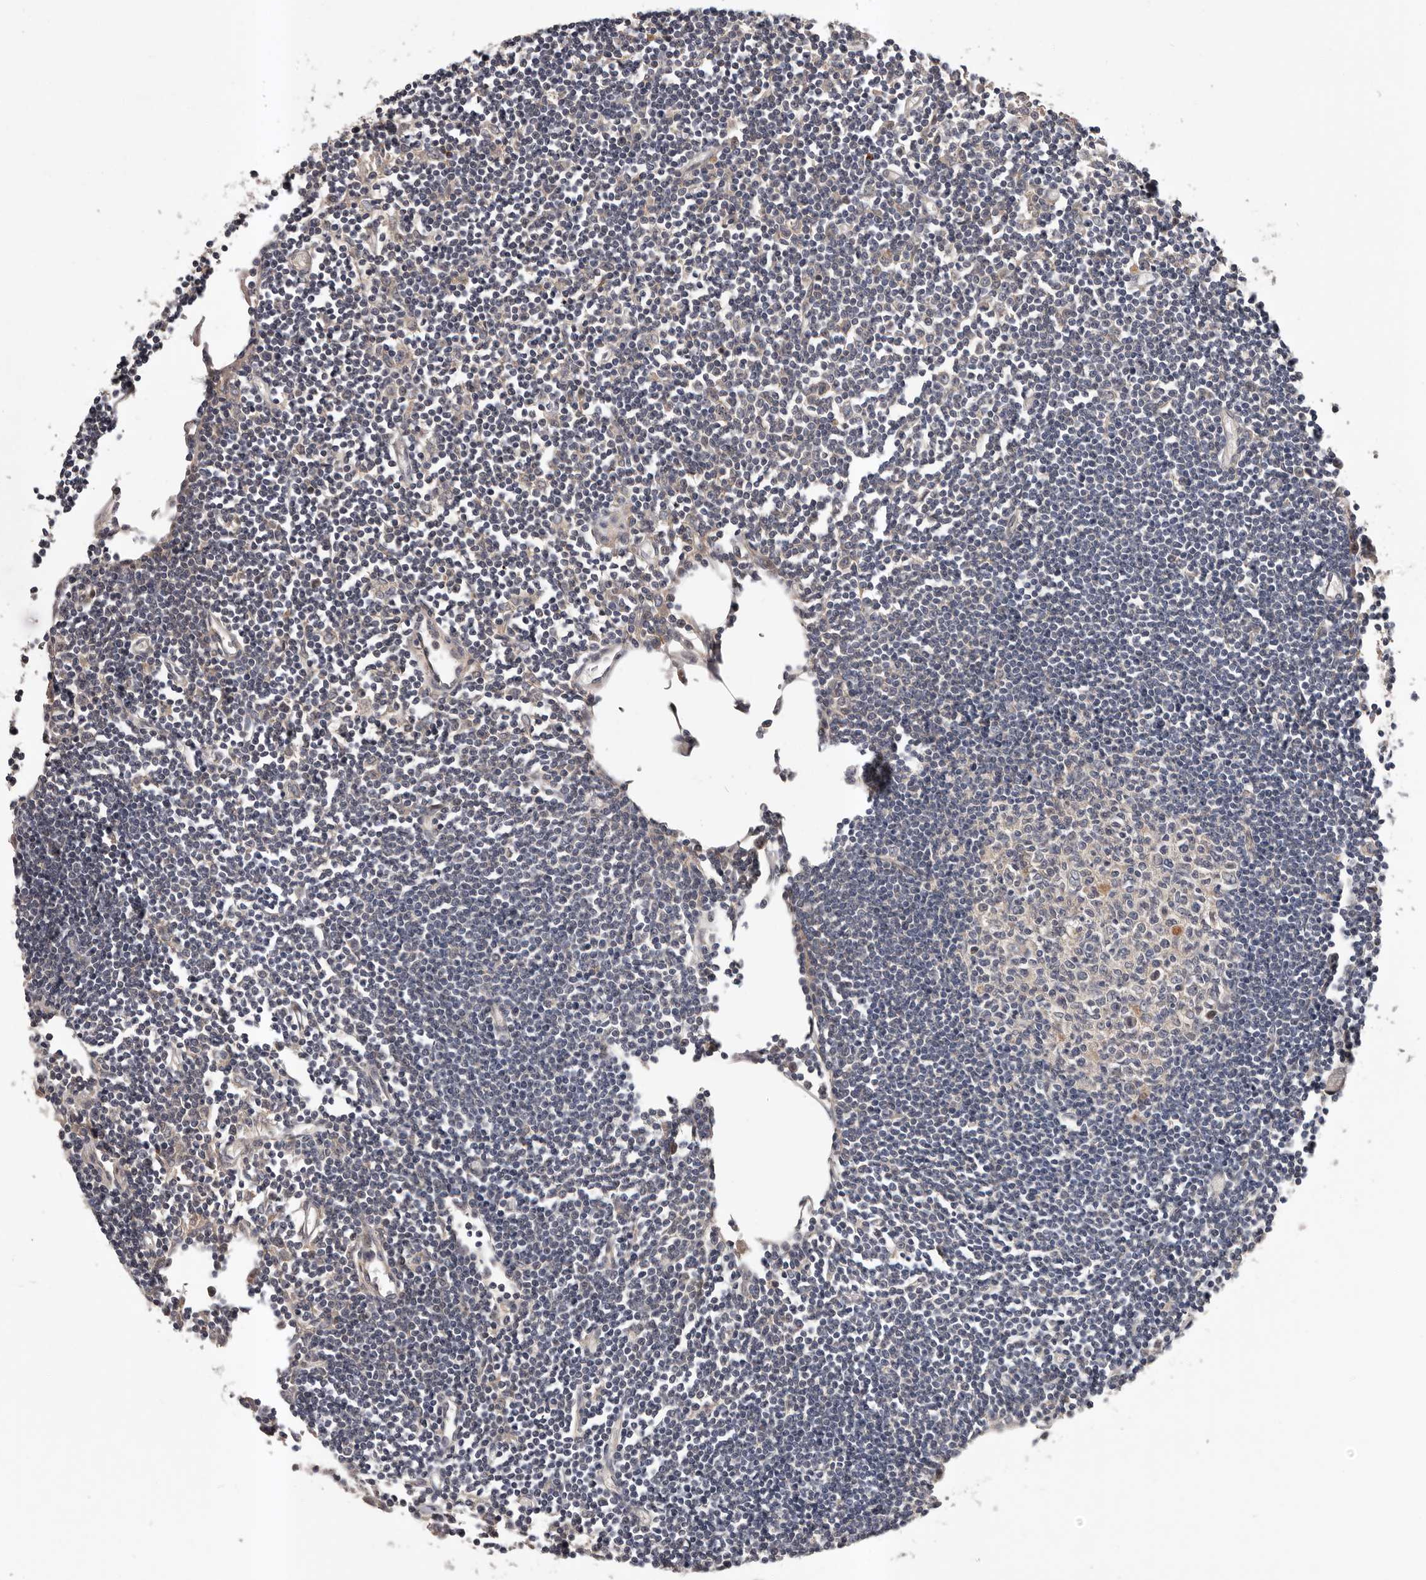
{"staining": {"intensity": "weak", "quantity": ">75%", "location": "cytoplasmic/membranous"}, "tissue": "lymph node", "cell_type": "Germinal center cells", "image_type": "normal", "snomed": [{"axis": "morphology", "description": "Normal tissue, NOS"}, {"axis": "topography", "description": "Lymph node"}], "caption": "Lymph node stained with immunohistochemistry (IHC) demonstrates weak cytoplasmic/membranous staining in approximately >75% of germinal center cells.", "gene": "PRKD1", "patient": {"sex": "female", "age": 11}}